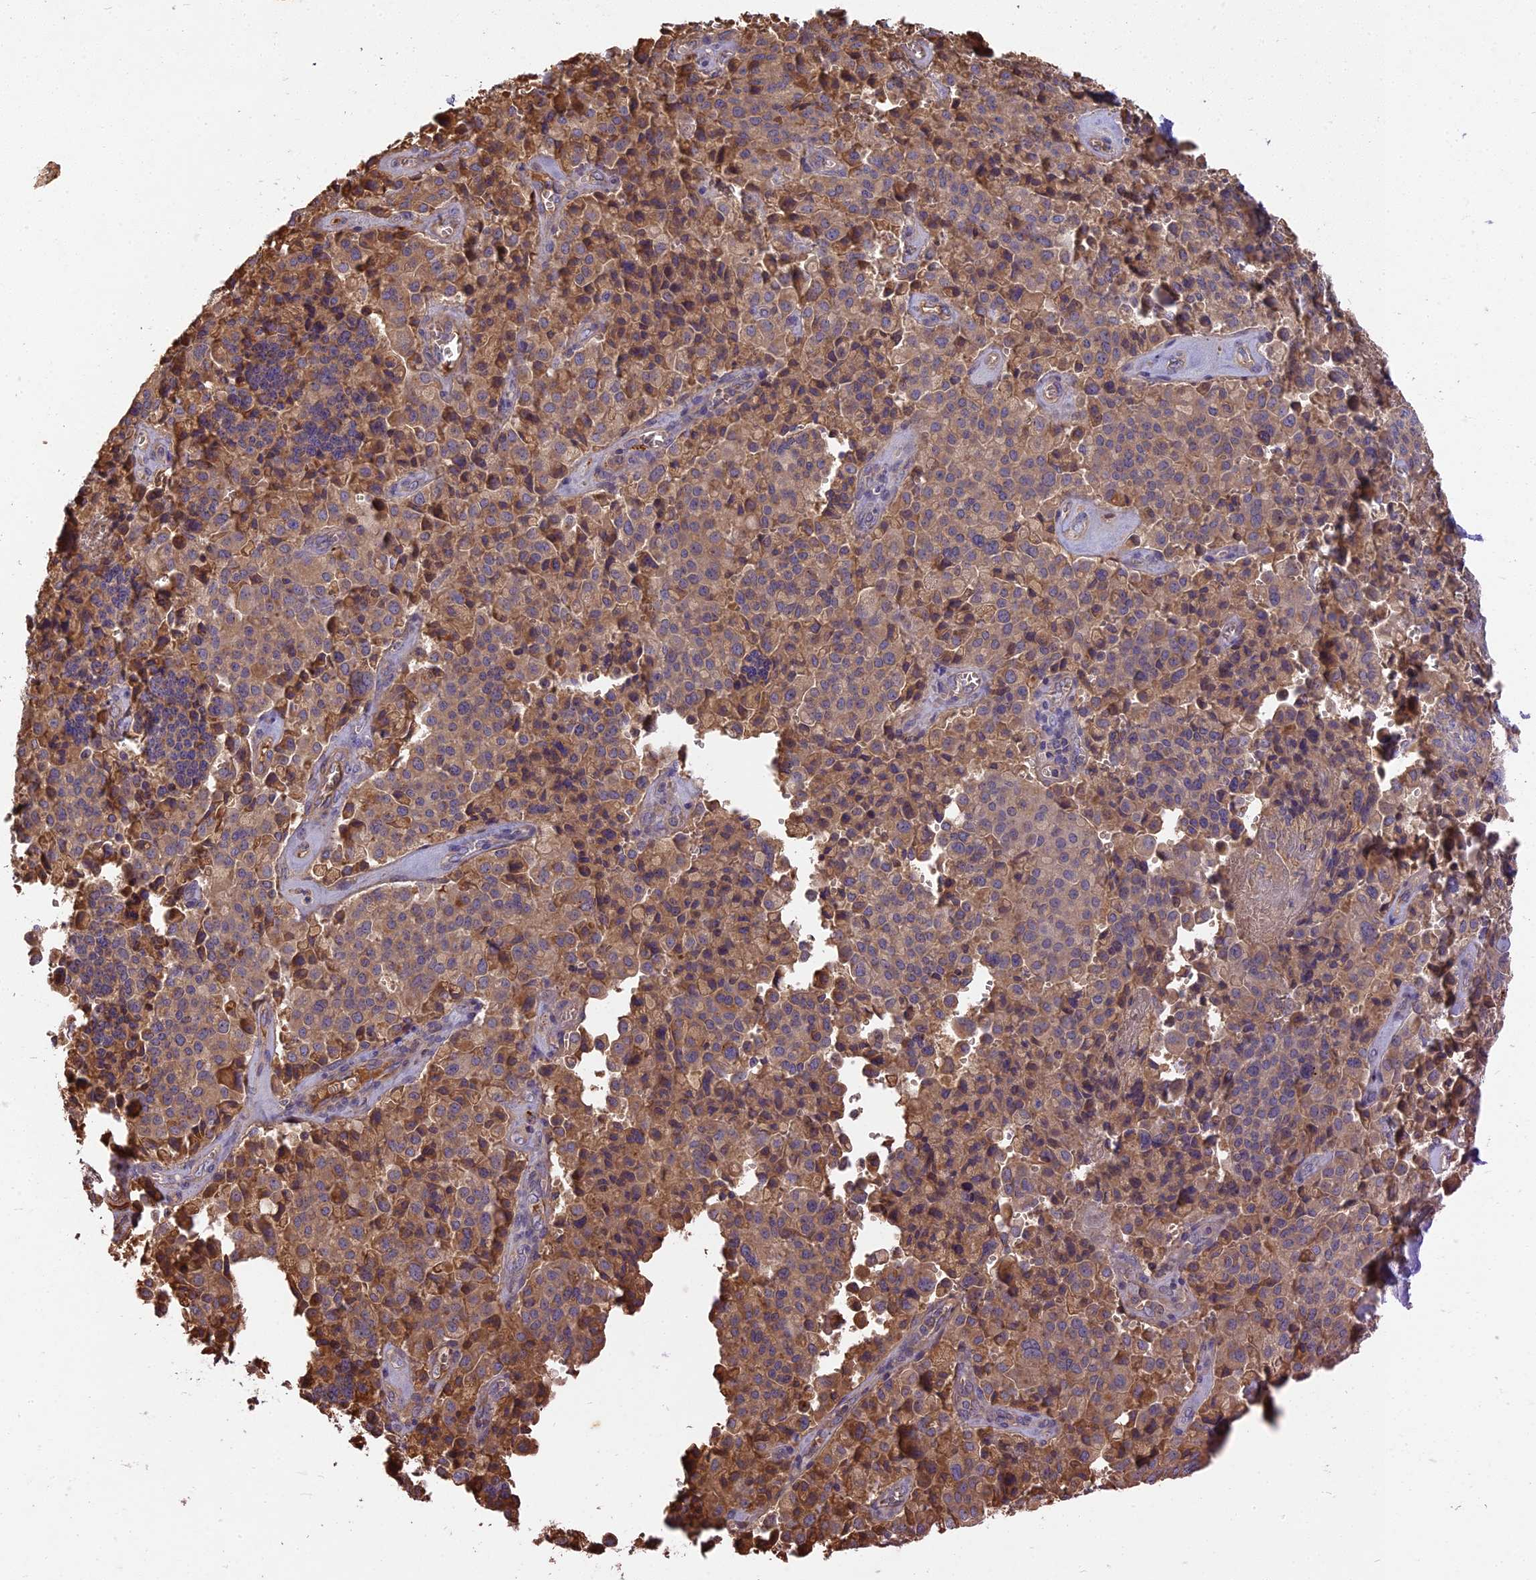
{"staining": {"intensity": "moderate", "quantity": ">75%", "location": "cytoplasmic/membranous"}, "tissue": "pancreatic cancer", "cell_type": "Tumor cells", "image_type": "cancer", "snomed": [{"axis": "morphology", "description": "Adenocarcinoma, NOS"}, {"axis": "topography", "description": "Pancreas"}], "caption": "The histopathology image reveals a brown stain indicating the presence of a protein in the cytoplasmic/membranous of tumor cells in pancreatic cancer (adenocarcinoma).", "gene": "ERMAP", "patient": {"sex": "male", "age": 65}}